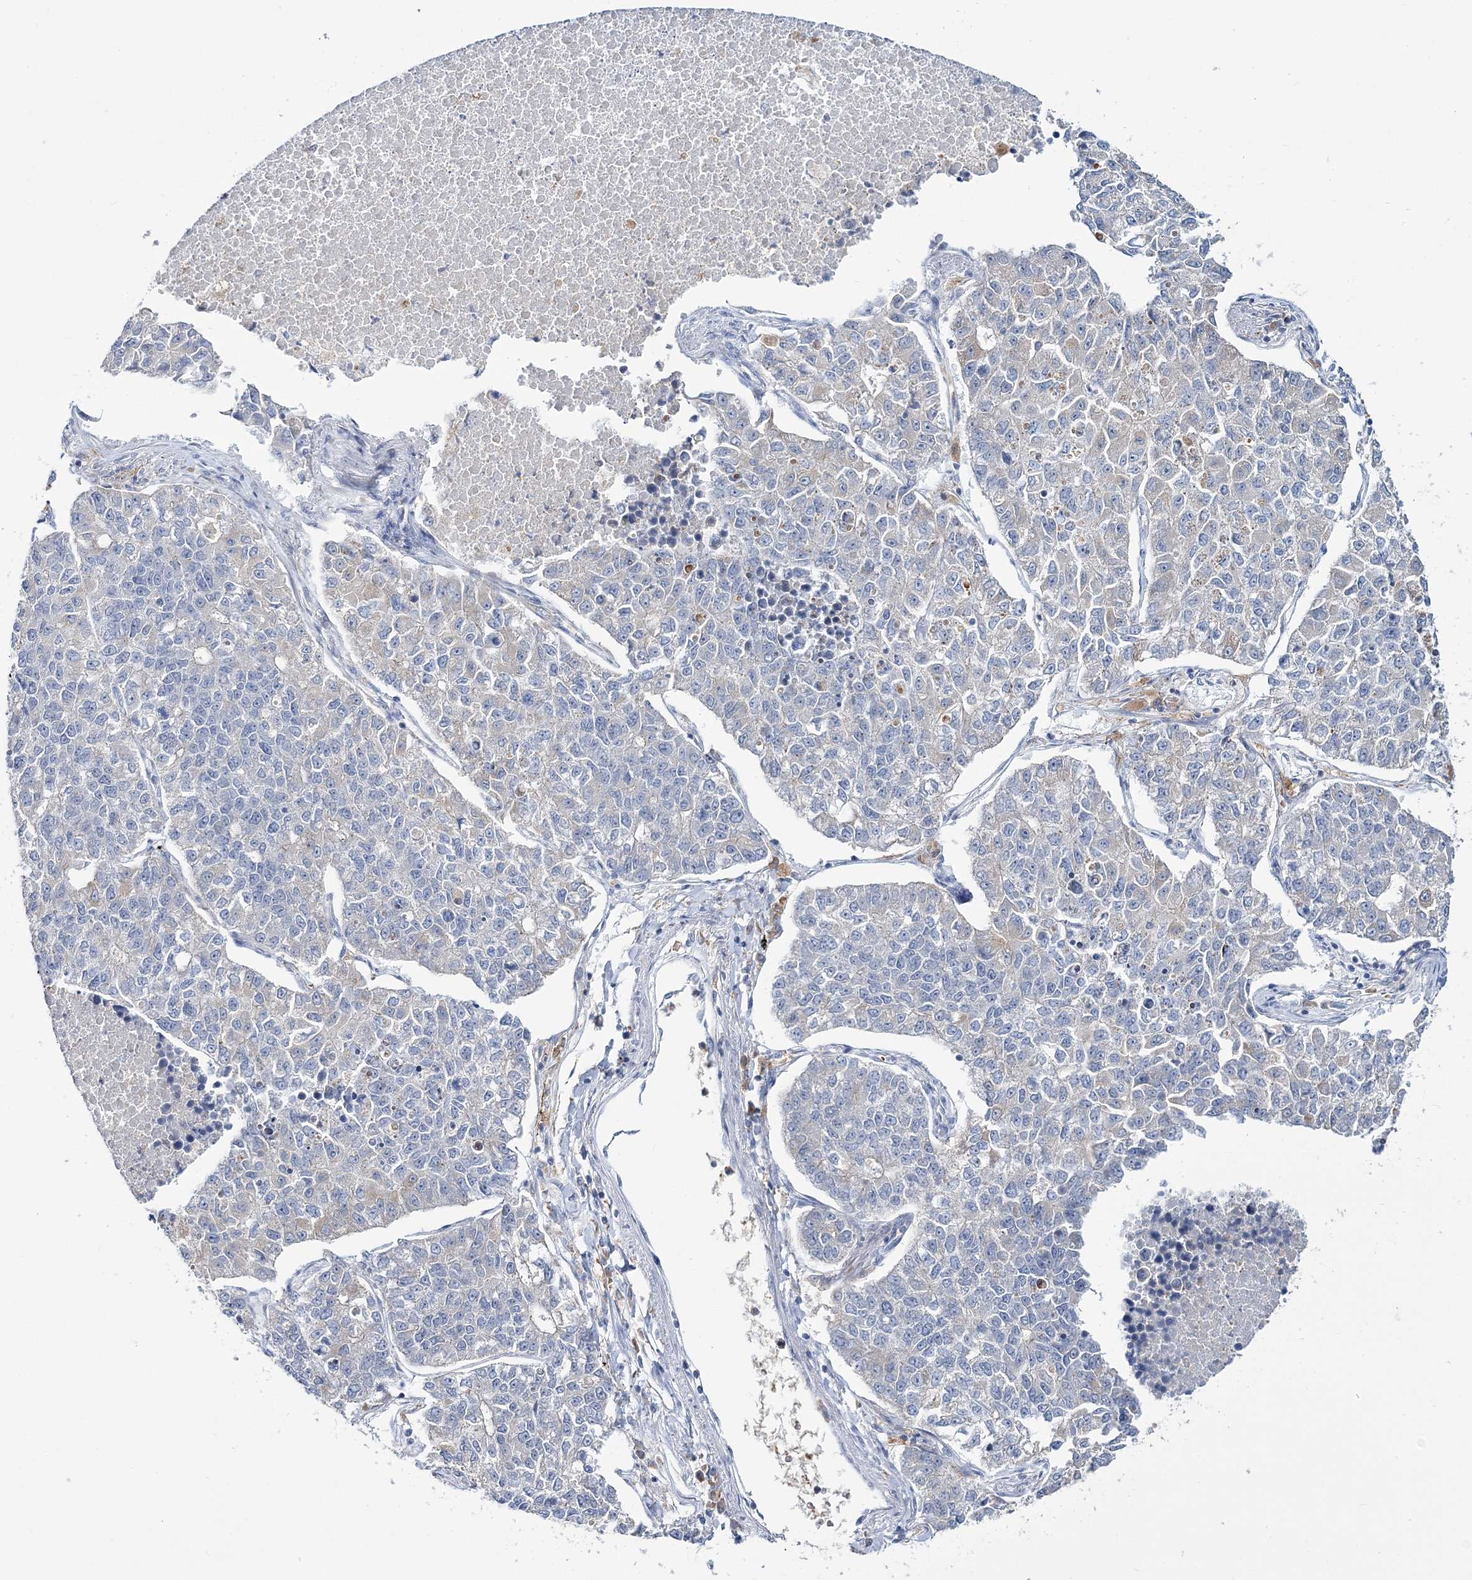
{"staining": {"intensity": "negative", "quantity": "none", "location": "none"}, "tissue": "lung cancer", "cell_type": "Tumor cells", "image_type": "cancer", "snomed": [{"axis": "morphology", "description": "Adenocarcinoma, NOS"}, {"axis": "topography", "description": "Lung"}], "caption": "Immunohistochemistry micrograph of neoplastic tissue: lung cancer (adenocarcinoma) stained with DAB (3,3'-diaminobenzidine) displays no significant protein expression in tumor cells.", "gene": "ATP11B", "patient": {"sex": "male", "age": 49}}